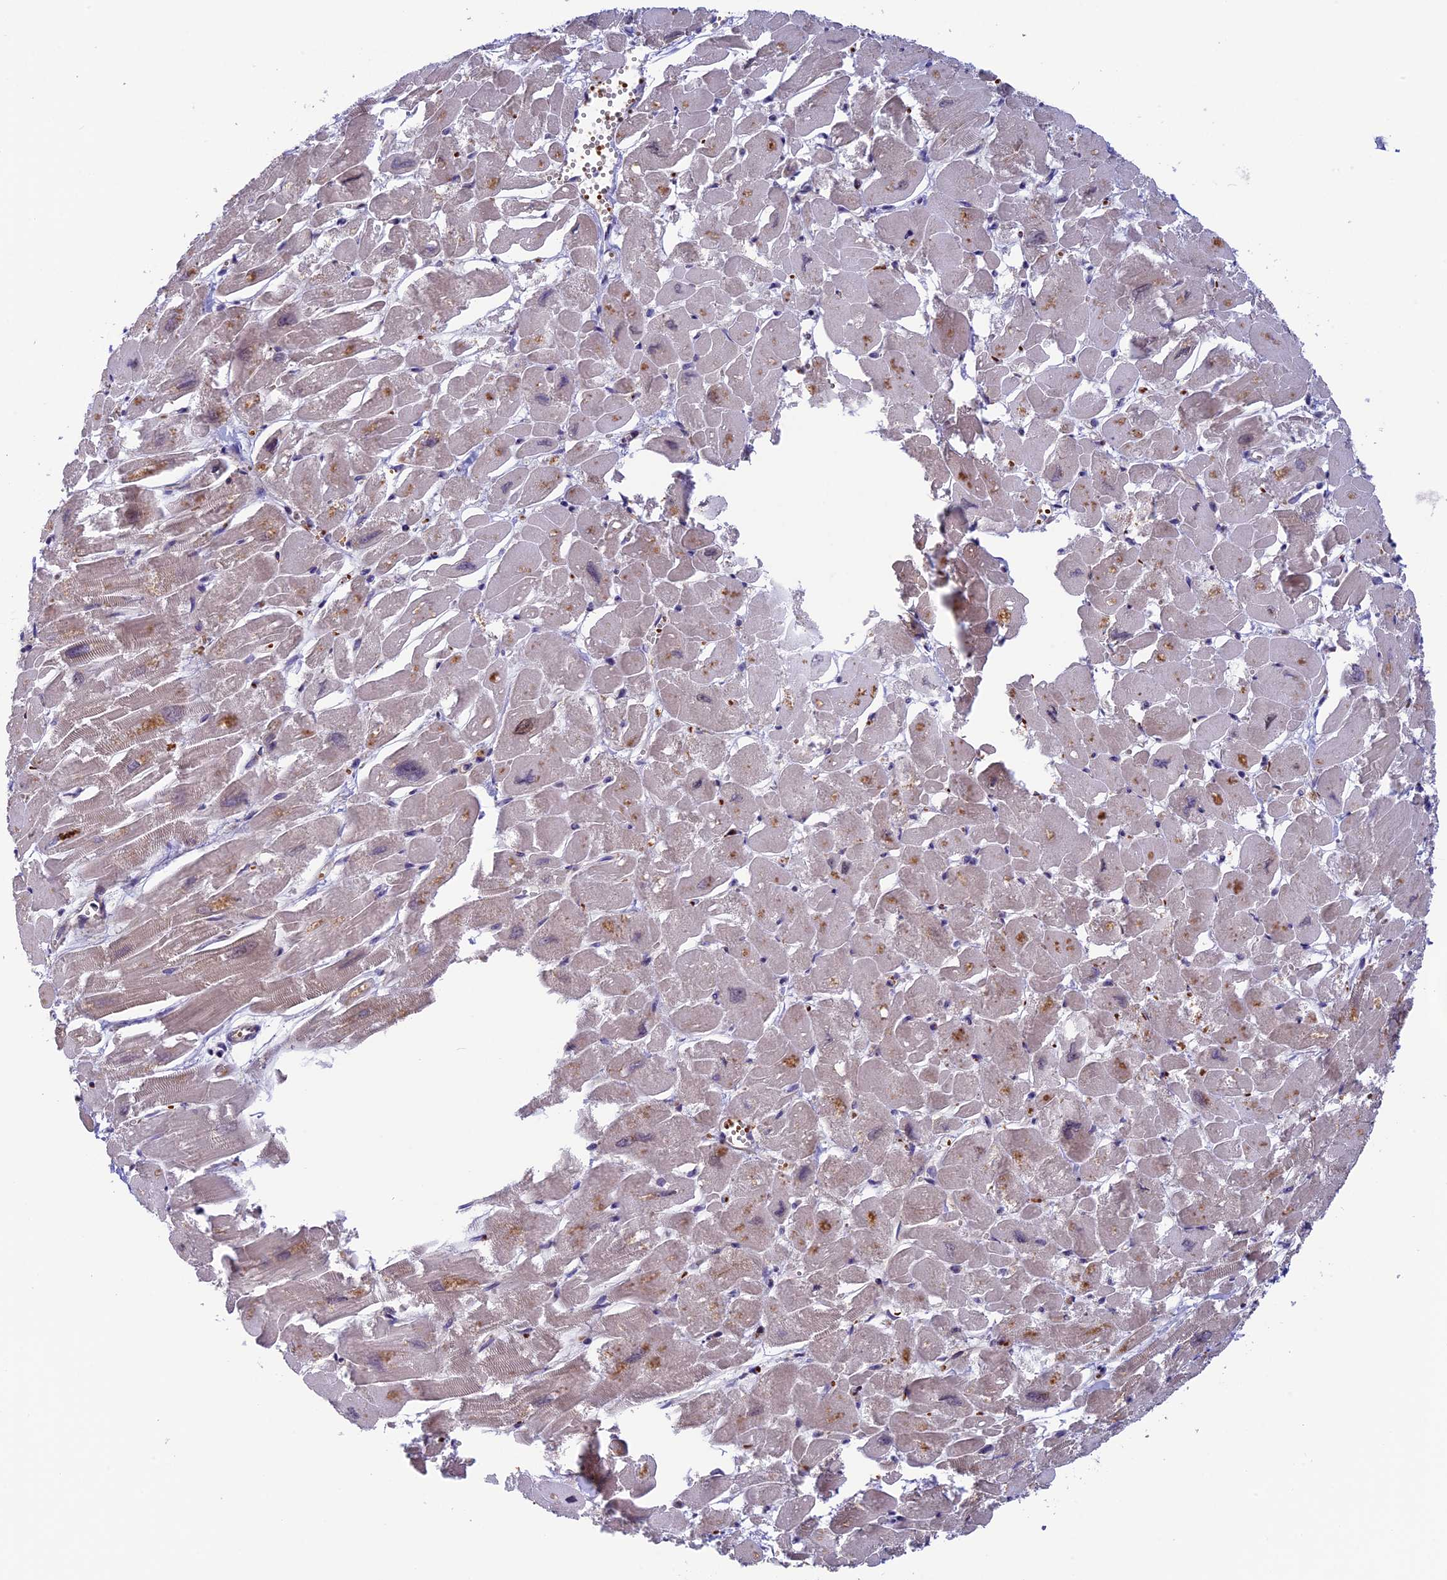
{"staining": {"intensity": "moderate", "quantity": "<25%", "location": "cytoplasmic/membranous,nuclear"}, "tissue": "heart muscle", "cell_type": "Cardiomyocytes", "image_type": "normal", "snomed": [{"axis": "morphology", "description": "Normal tissue, NOS"}, {"axis": "topography", "description": "Heart"}], "caption": "Immunohistochemistry (DAB) staining of benign human heart muscle shows moderate cytoplasmic/membranous,nuclear protein positivity in about <25% of cardiomyocytes.", "gene": "CCDC9B", "patient": {"sex": "male", "age": 54}}